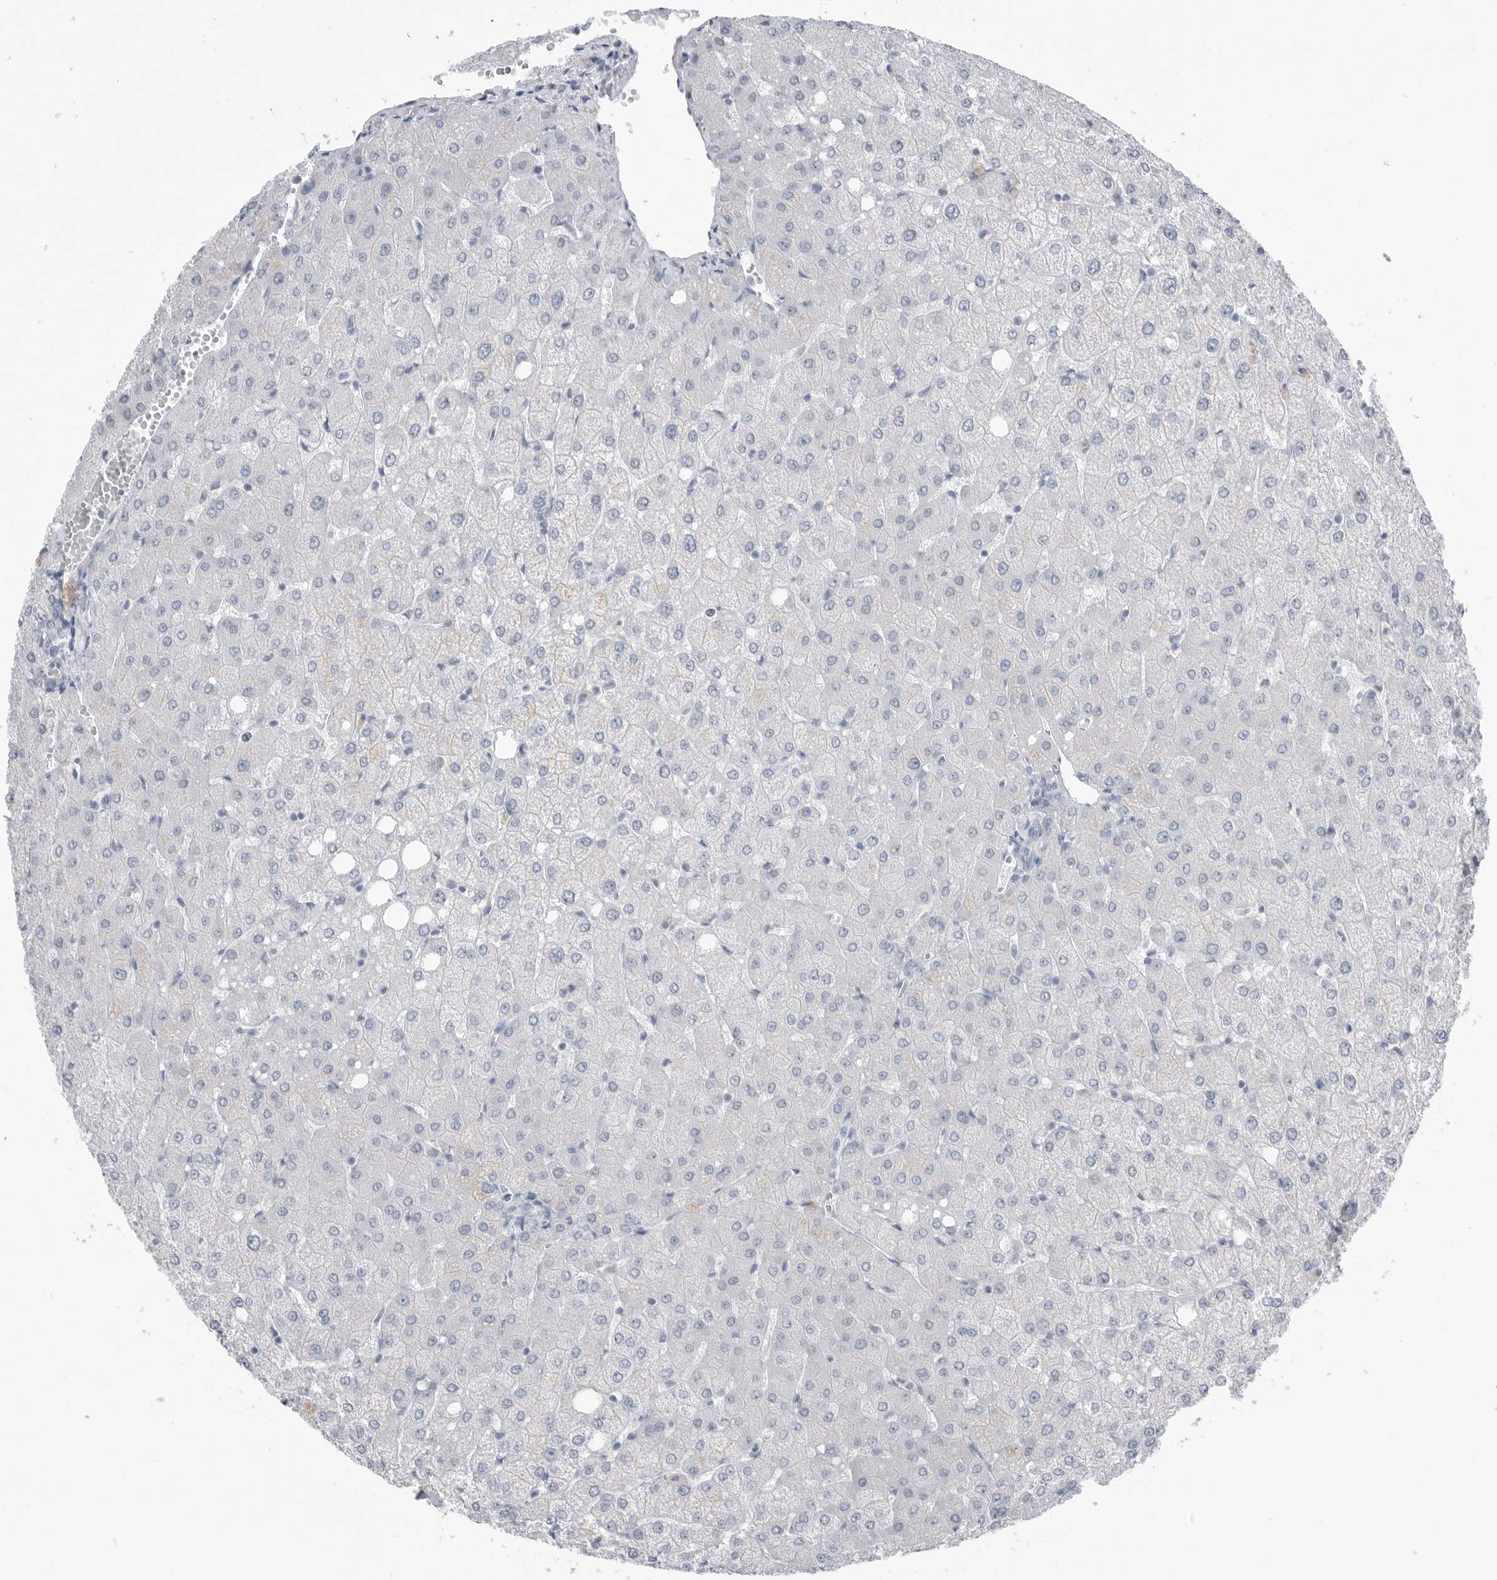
{"staining": {"intensity": "negative", "quantity": "none", "location": "none"}, "tissue": "liver", "cell_type": "Cholangiocytes", "image_type": "normal", "snomed": [{"axis": "morphology", "description": "Normal tissue, NOS"}, {"axis": "topography", "description": "Liver"}], "caption": "Cholangiocytes are negative for brown protein staining in benign liver. (IHC, brightfield microscopy, high magnification).", "gene": "ABHD12", "patient": {"sex": "female", "age": 54}}